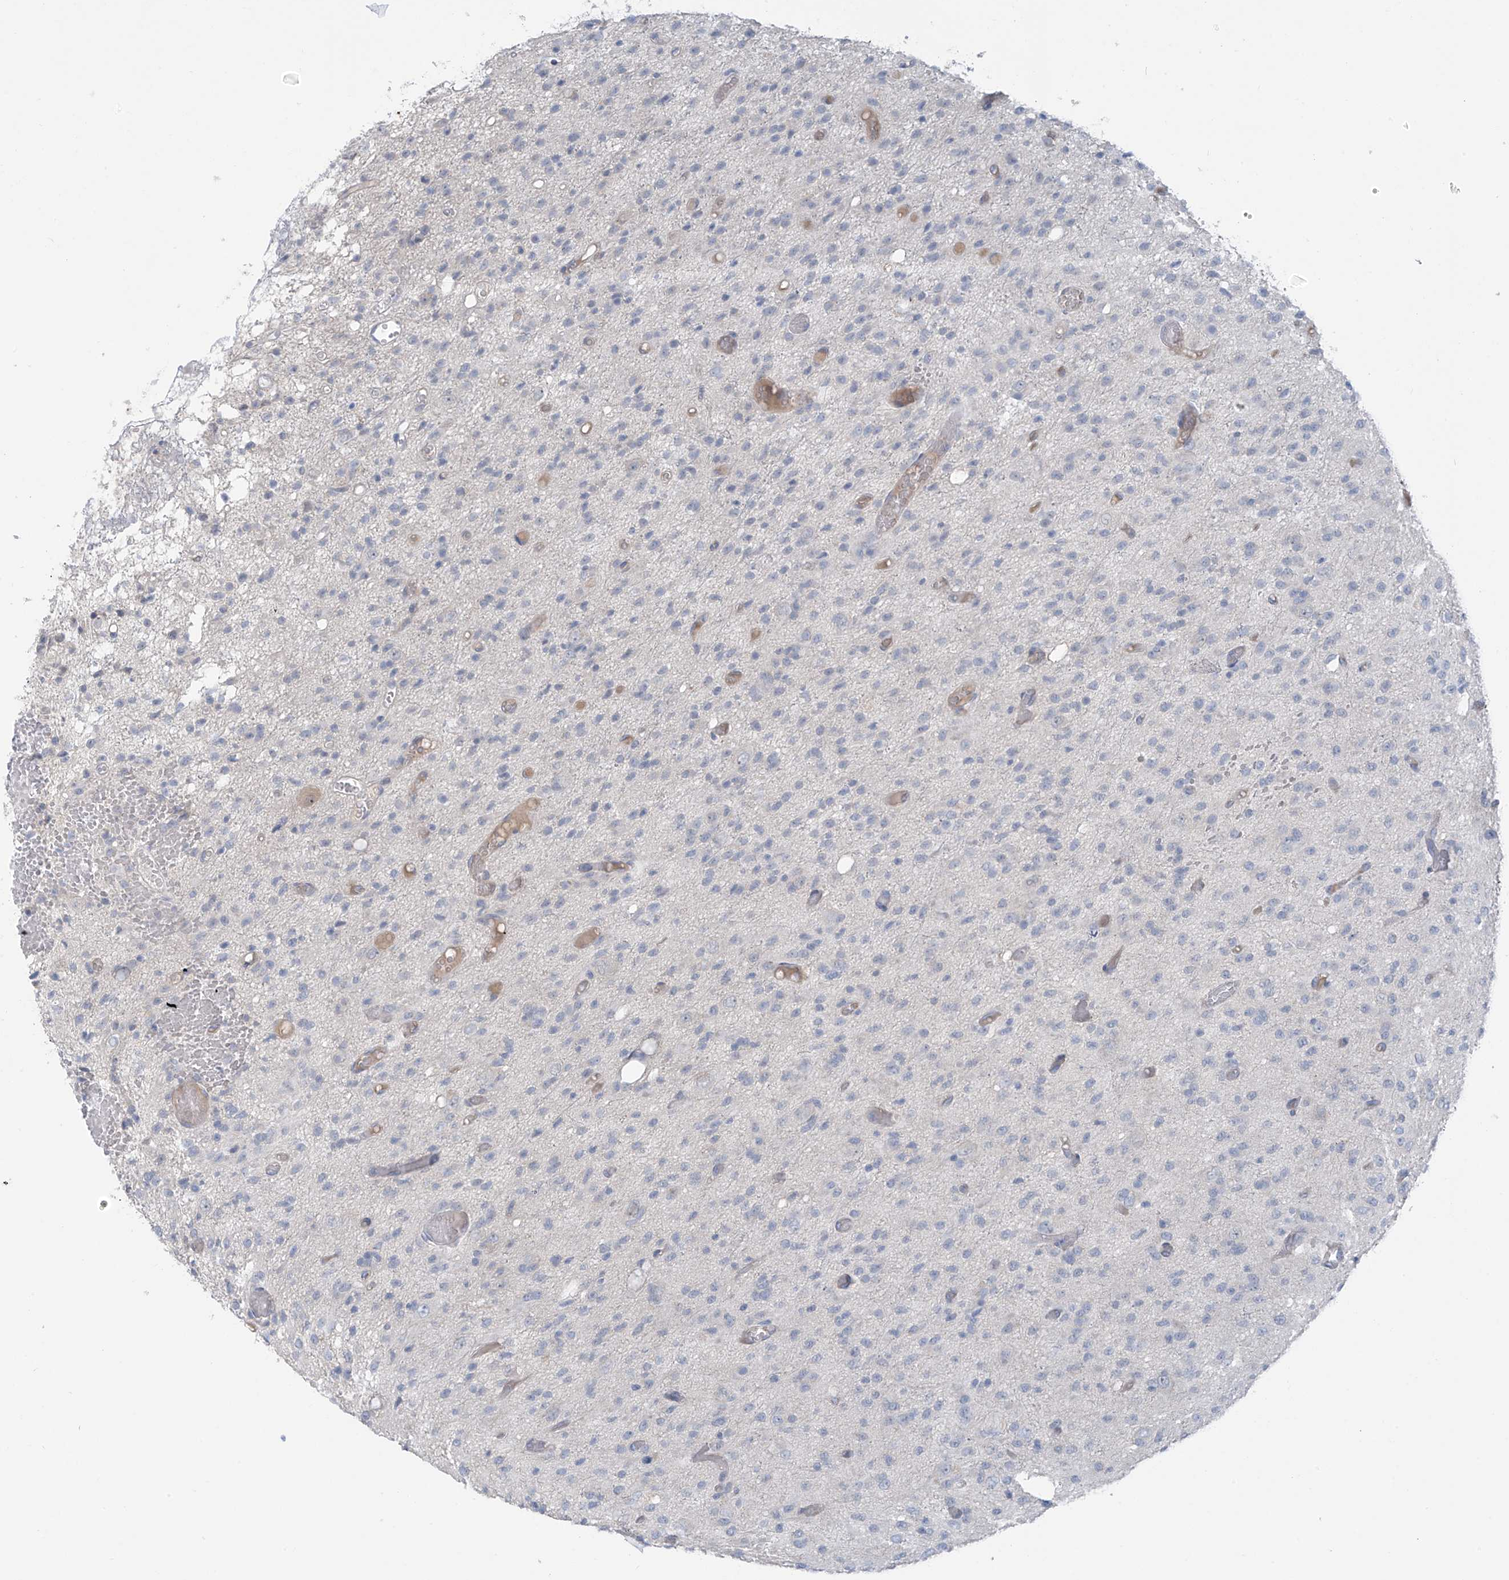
{"staining": {"intensity": "negative", "quantity": "none", "location": "none"}, "tissue": "glioma", "cell_type": "Tumor cells", "image_type": "cancer", "snomed": [{"axis": "morphology", "description": "Glioma, malignant, High grade"}, {"axis": "topography", "description": "Brain"}], "caption": "Tumor cells are negative for brown protein staining in glioma.", "gene": "ZNF793", "patient": {"sex": "female", "age": 59}}